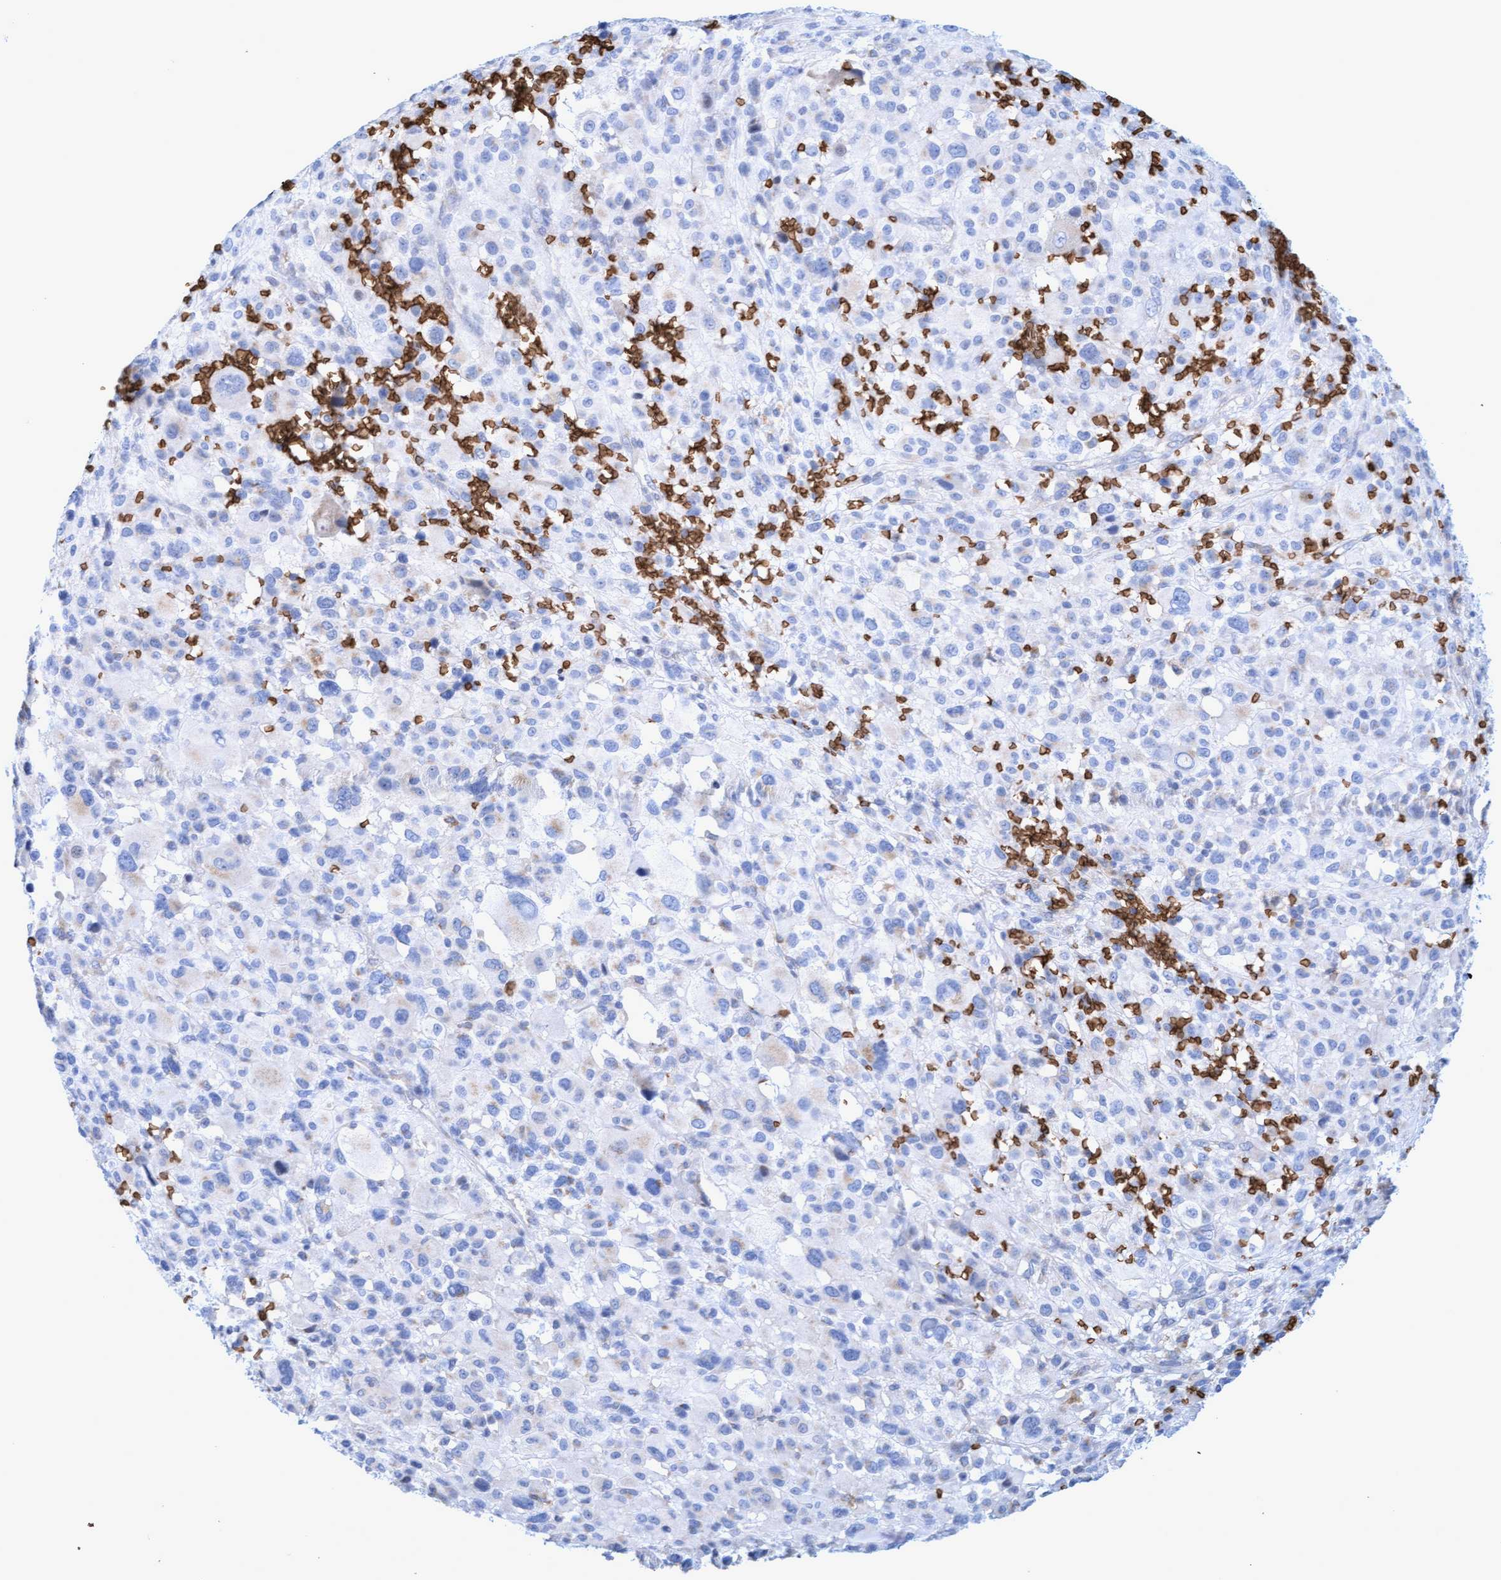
{"staining": {"intensity": "negative", "quantity": "none", "location": "none"}, "tissue": "melanoma", "cell_type": "Tumor cells", "image_type": "cancer", "snomed": [{"axis": "morphology", "description": "Malignant melanoma, Metastatic site"}, {"axis": "topography", "description": "Skin"}], "caption": "The immunohistochemistry micrograph has no significant positivity in tumor cells of malignant melanoma (metastatic site) tissue.", "gene": "SPEM2", "patient": {"sex": "female", "age": 74}}